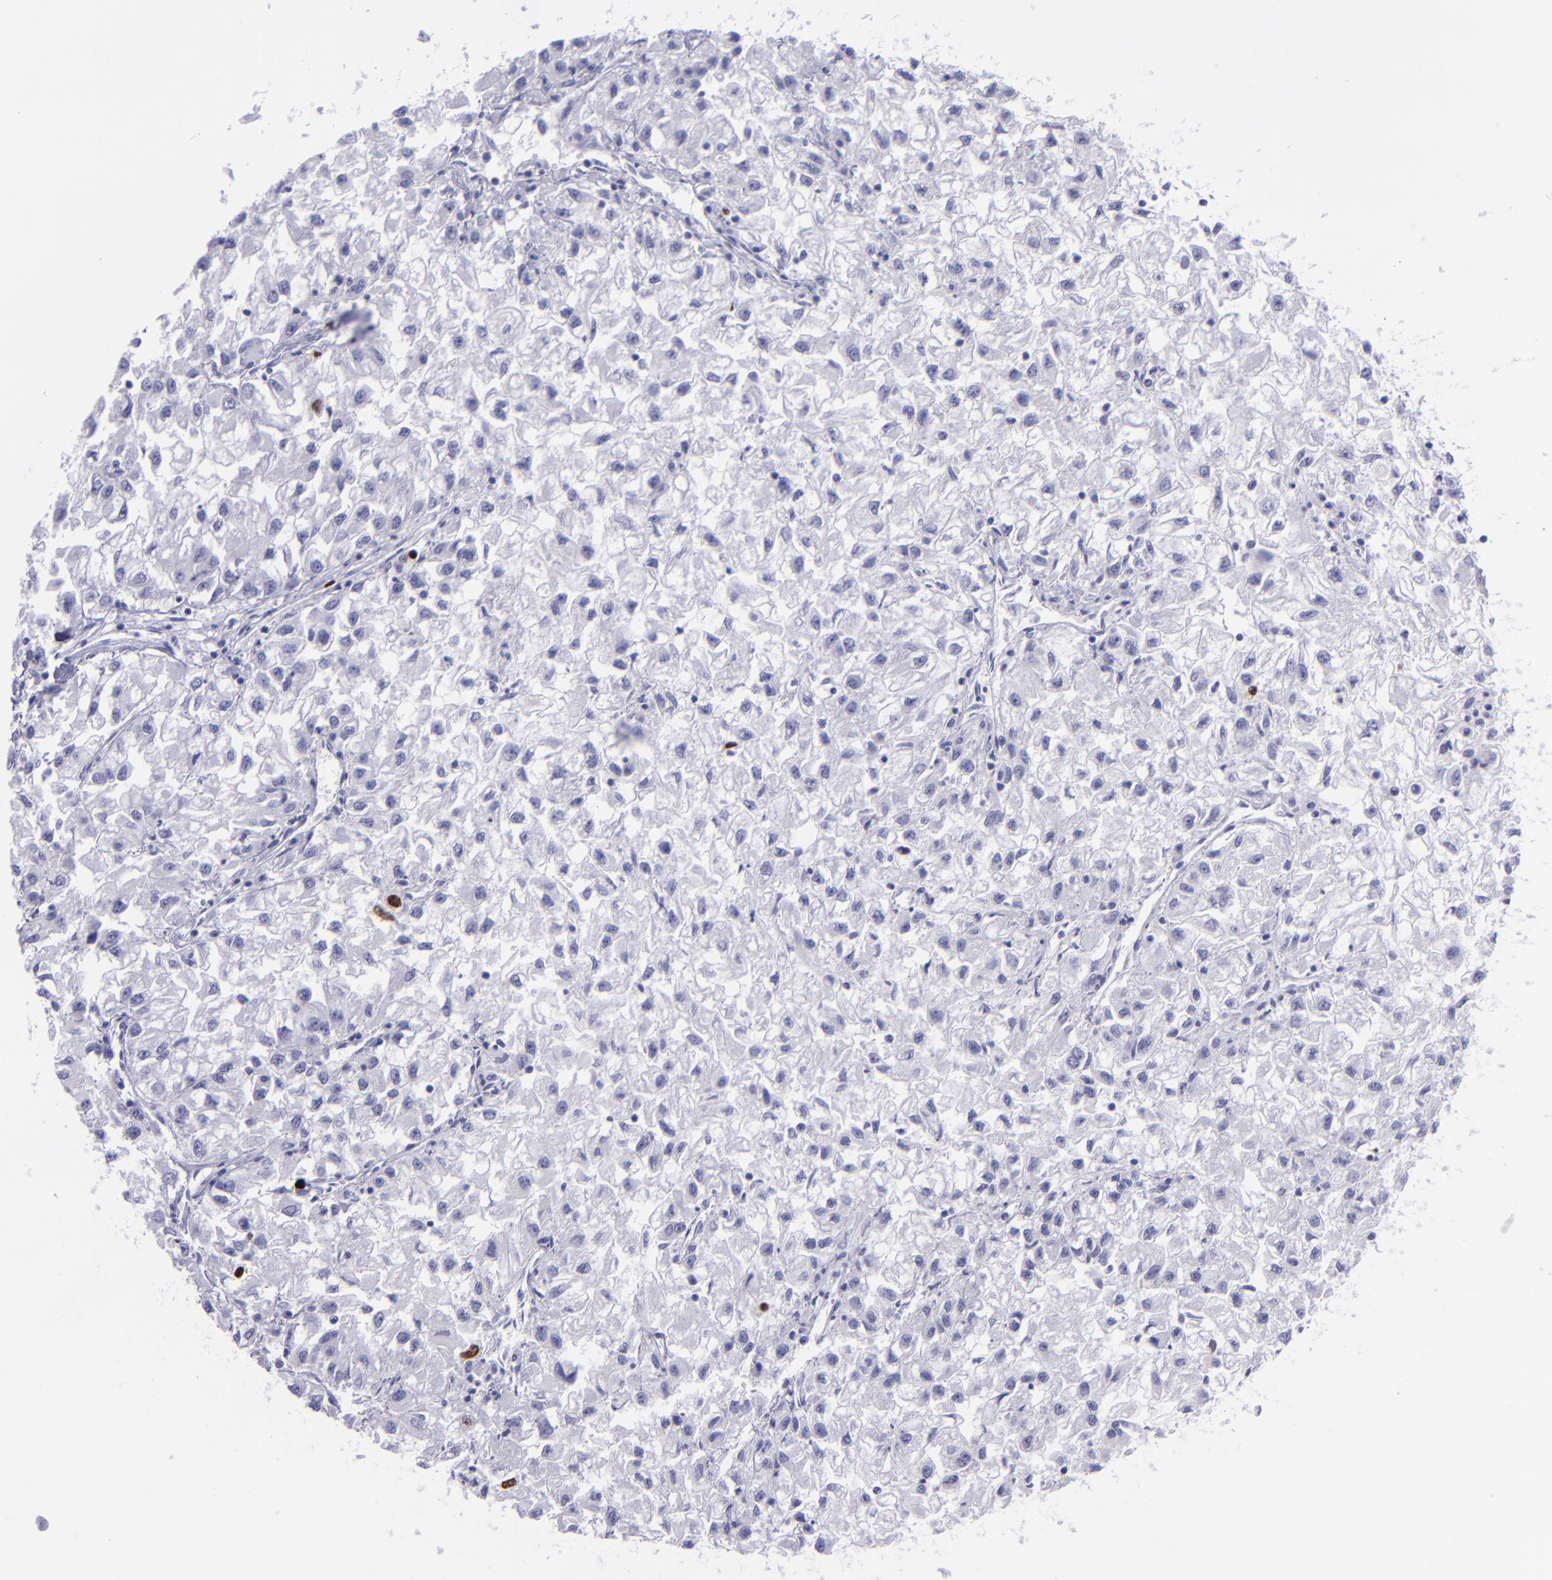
{"staining": {"intensity": "strong", "quantity": "<25%", "location": "nuclear"}, "tissue": "renal cancer", "cell_type": "Tumor cells", "image_type": "cancer", "snomed": [{"axis": "morphology", "description": "Adenocarcinoma, NOS"}, {"axis": "topography", "description": "Kidney"}], "caption": "Protein analysis of renal cancer tissue exhibits strong nuclear staining in approximately <25% of tumor cells.", "gene": "TOP2A", "patient": {"sex": "male", "age": 59}}